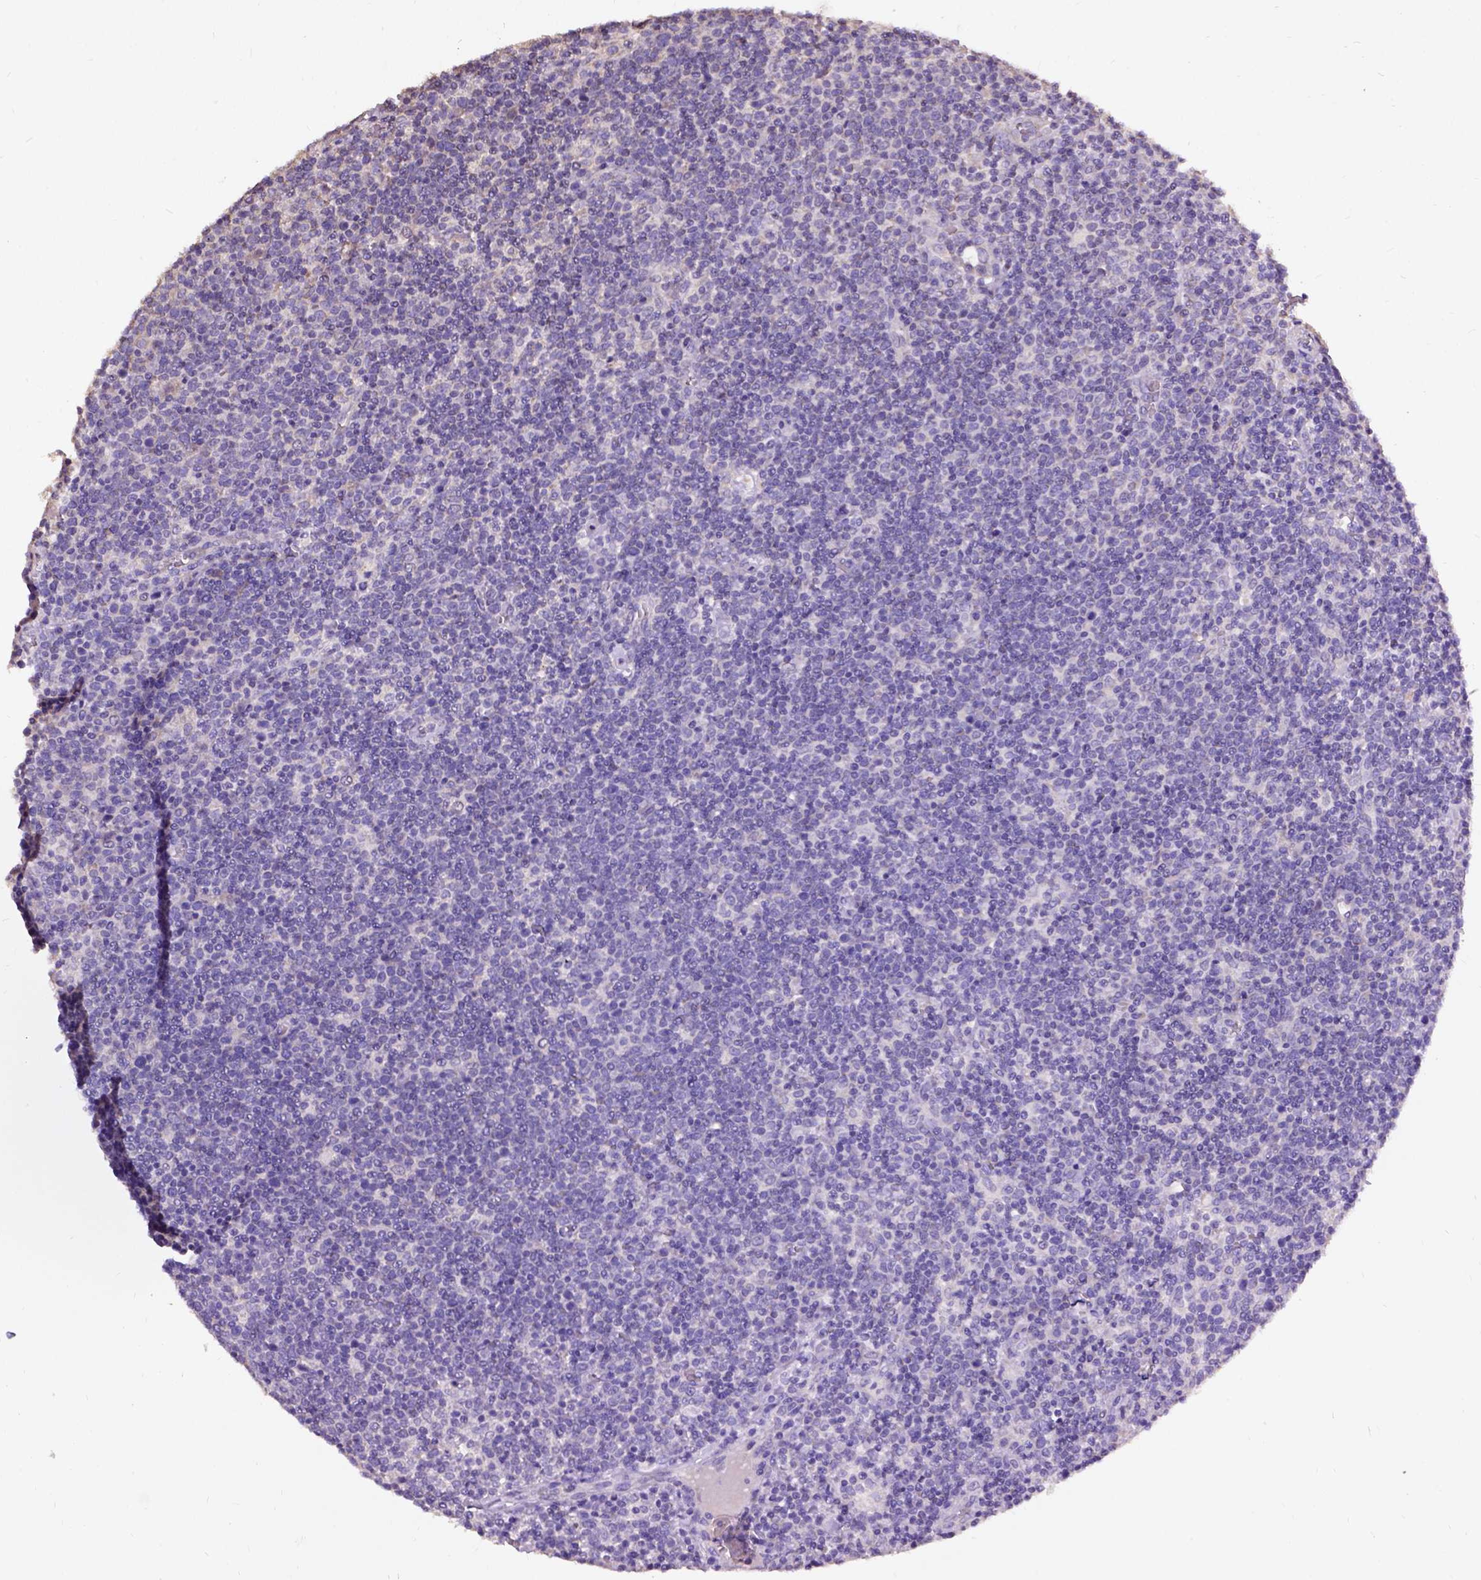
{"staining": {"intensity": "negative", "quantity": "none", "location": "none"}, "tissue": "lymphoma", "cell_type": "Tumor cells", "image_type": "cancer", "snomed": [{"axis": "morphology", "description": "Malignant lymphoma, non-Hodgkin's type, High grade"}, {"axis": "topography", "description": "Lymph node"}], "caption": "Lymphoma was stained to show a protein in brown. There is no significant staining in tumor cells. The staining is performed using DAB brown chromogen with nuclei counter-stained in using hematoxylin.", "gene": "DQX1", "patient": {"sex": "male", "age": 61}}